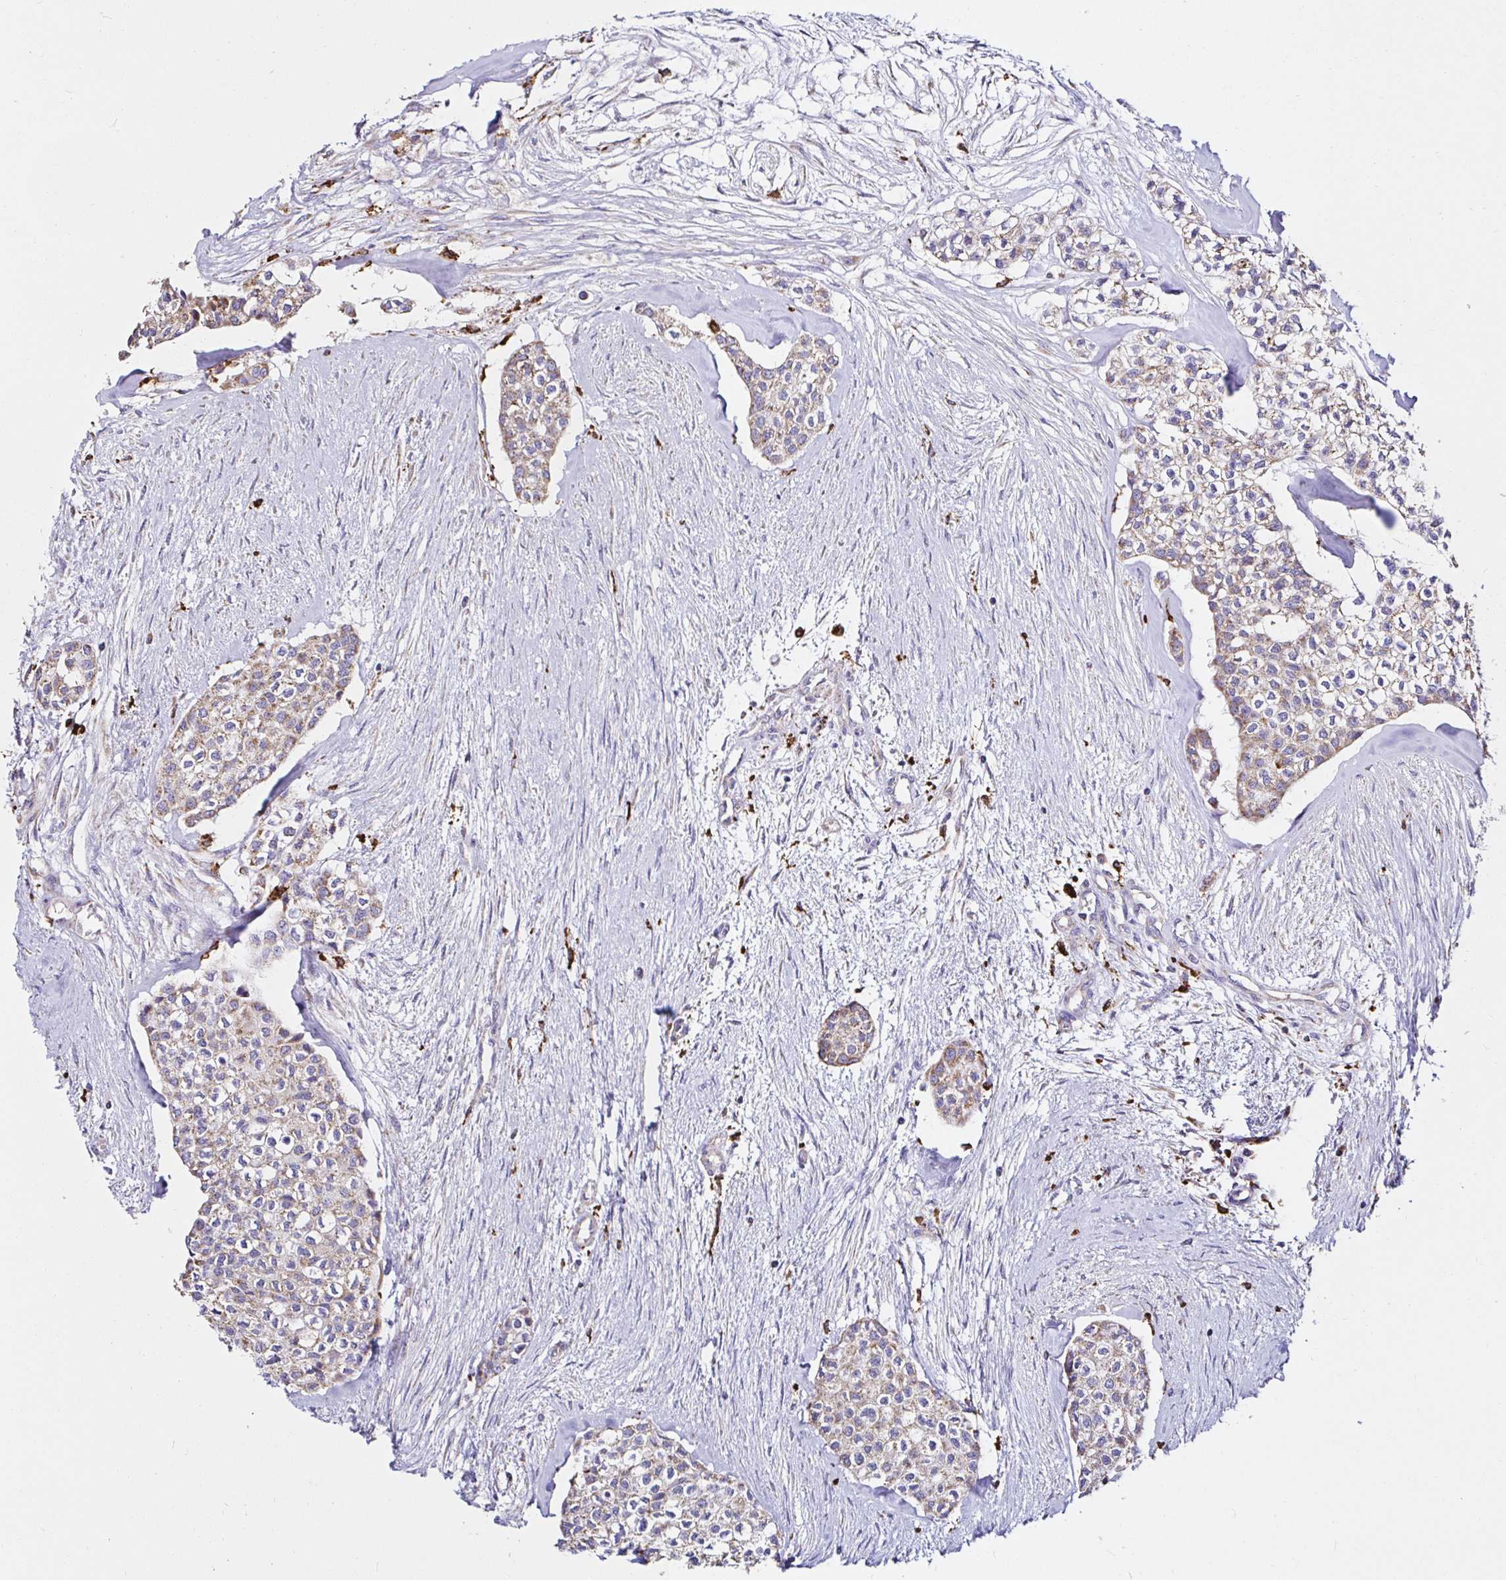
{"staining": {"intensity": "weak", "quantity": "<25%", "location": "cytoplasmic/membranous"}, "tissue": "head and neck cancer", "cell_type": "Tumor cells", "image_type": "cancer", "snomed": [{"axis": "morphology", "description": "Adenocarcinoma, NOS"}, {"axis": "topography", "description": "Head-Neck"}], "caption": "Immunohistochemistry (IHC) micrograph of neoplastic tissue: adenocarcinoma (head and neck) stained with DAB shows no significant protein staining in tumor cells. (Brightfield microscopy of DAB (3,3'-diaminobenzidine) immunohistochemistry (IHC) at high magnification).", "gene": "MSR1", "patient": {"sex": "male", "age": 81}}